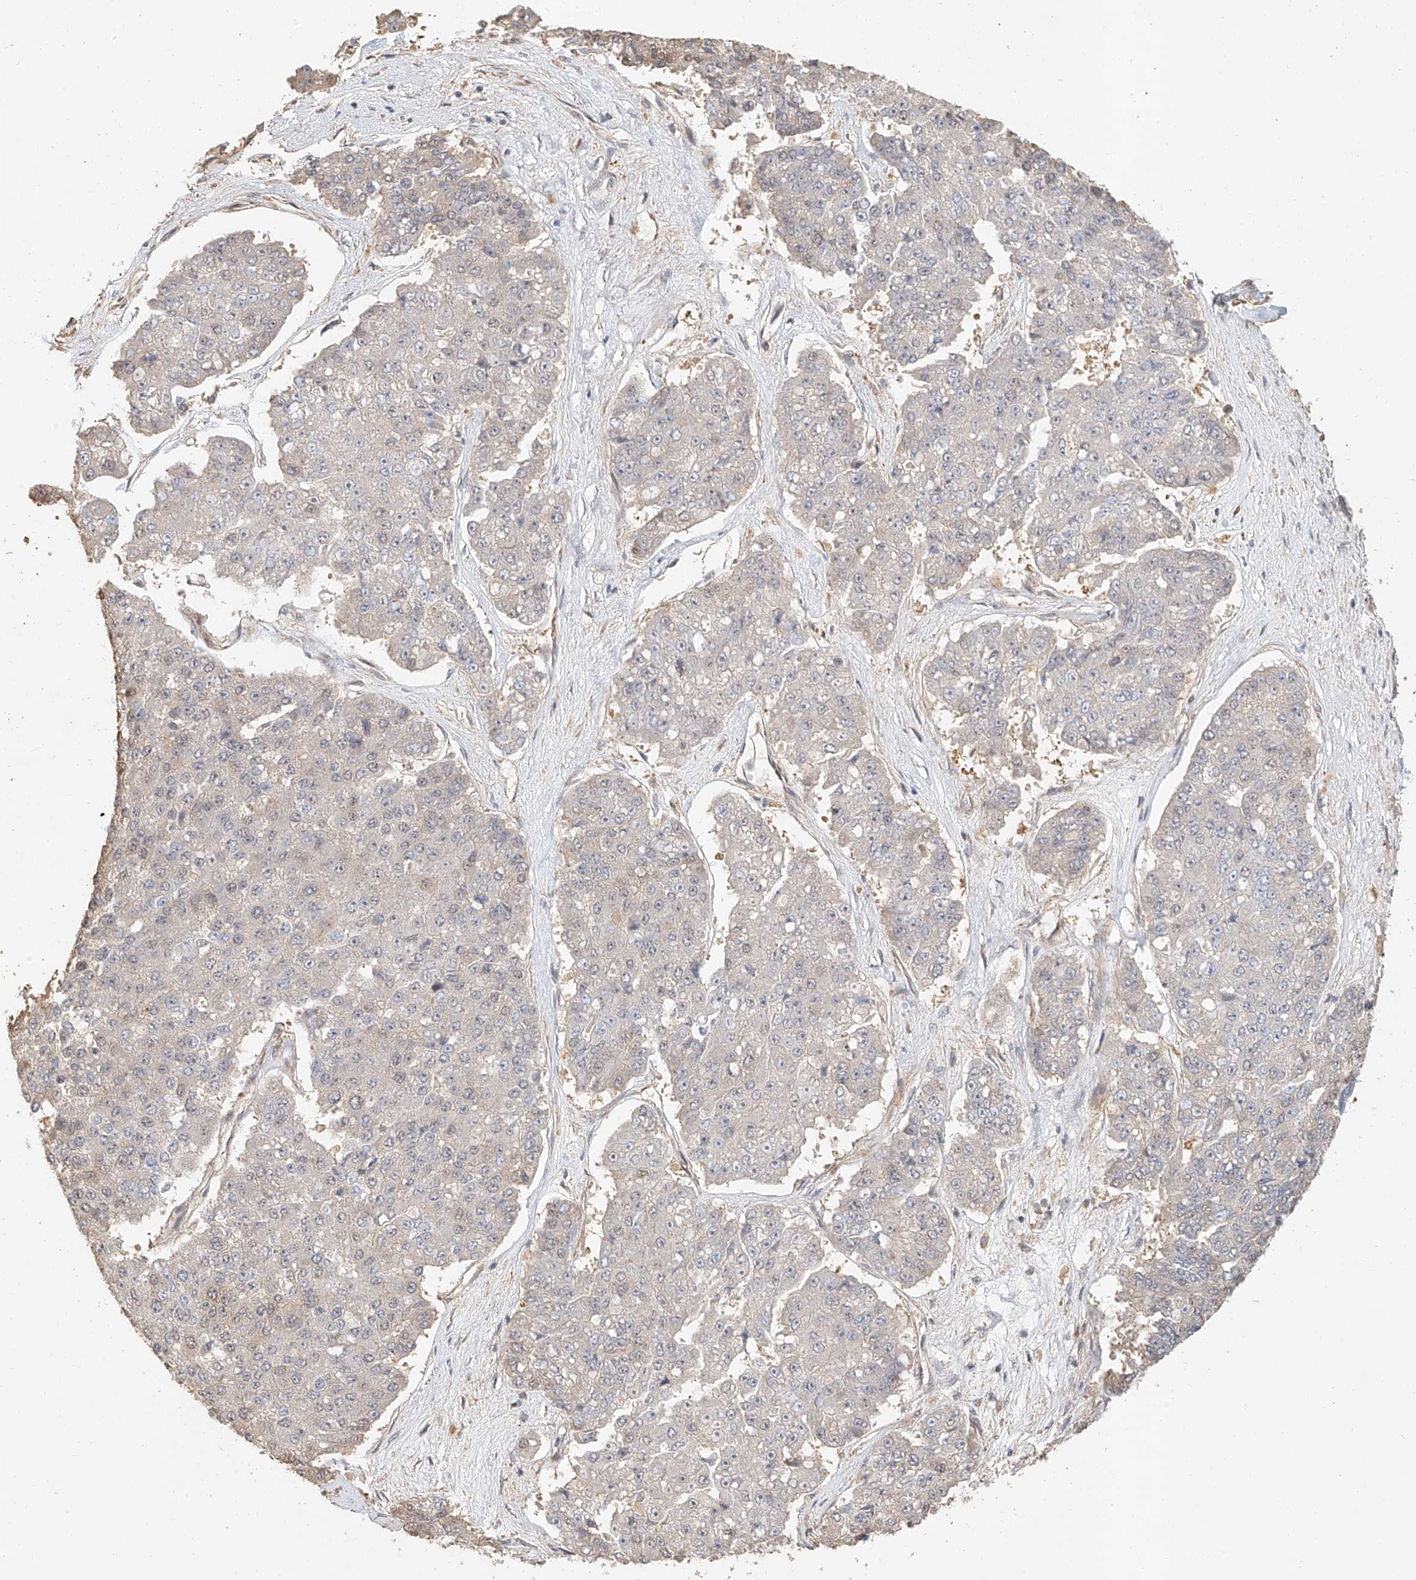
{"staining": {"intensity": "weak", "quantity": "<25%", "location": "cytoplasmic/membranous"}, "tissue": "pancreatic cancer", "cell_type": "Tumor cells", "image_type": "cancer", "snomed": [{"axis": "morphology", "description": "Adenocarcinoma, NOS"}, {"axis": "topography", "description": "Pancreas"}], "caption": "An immunohistochemistry micrograph of pancreatic cancer is shown. There is no staining in tumor cells of pancreatic cancer.", "gene": "NAP1L1", "patient": {"sex": "male", "age": 50}}